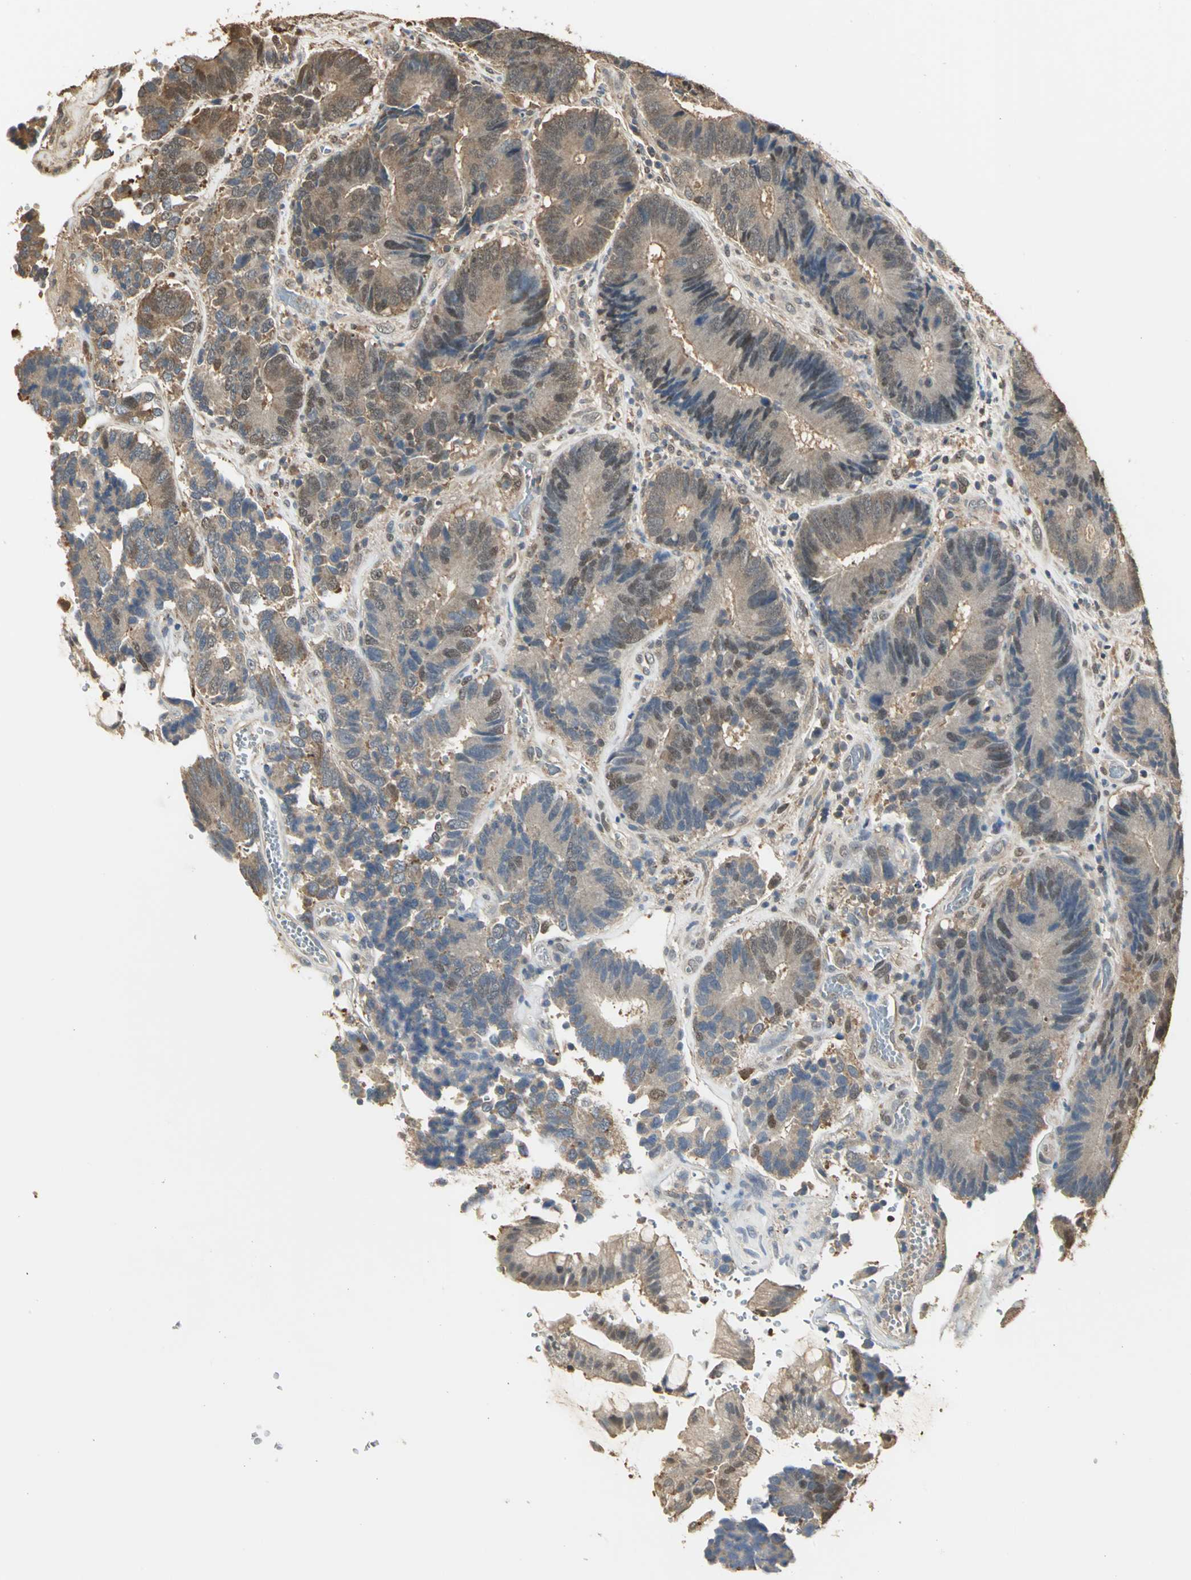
{"staining": {"intensity": "weak", "quantity": ">75%", "location": "cytoplasmic/membranous,nuclear"}, "tissue": "colorectal cancer", "cell_type": "Tumor cells", "image_type": "cancer", "snomed": [{"axis": "morphology", "description": "Adenocarcinoma, NOS"}, {"axis": "topography", "description": "Colon"}], "caption": "Immunohistochemistry micrograph of neoplastic tissue: human colorectal cancer (adenocarcinoma) stained using immunohistochemistry demonstrates low levels of weak protein expression localized specifically in the cytoplasmic/membranous and nuclear of tumor cells, appearing as a cytoplasmic/membranous and nuclear brown color.", "gene": "PARK7", "patient": {"sex": "female", "age": 78}}